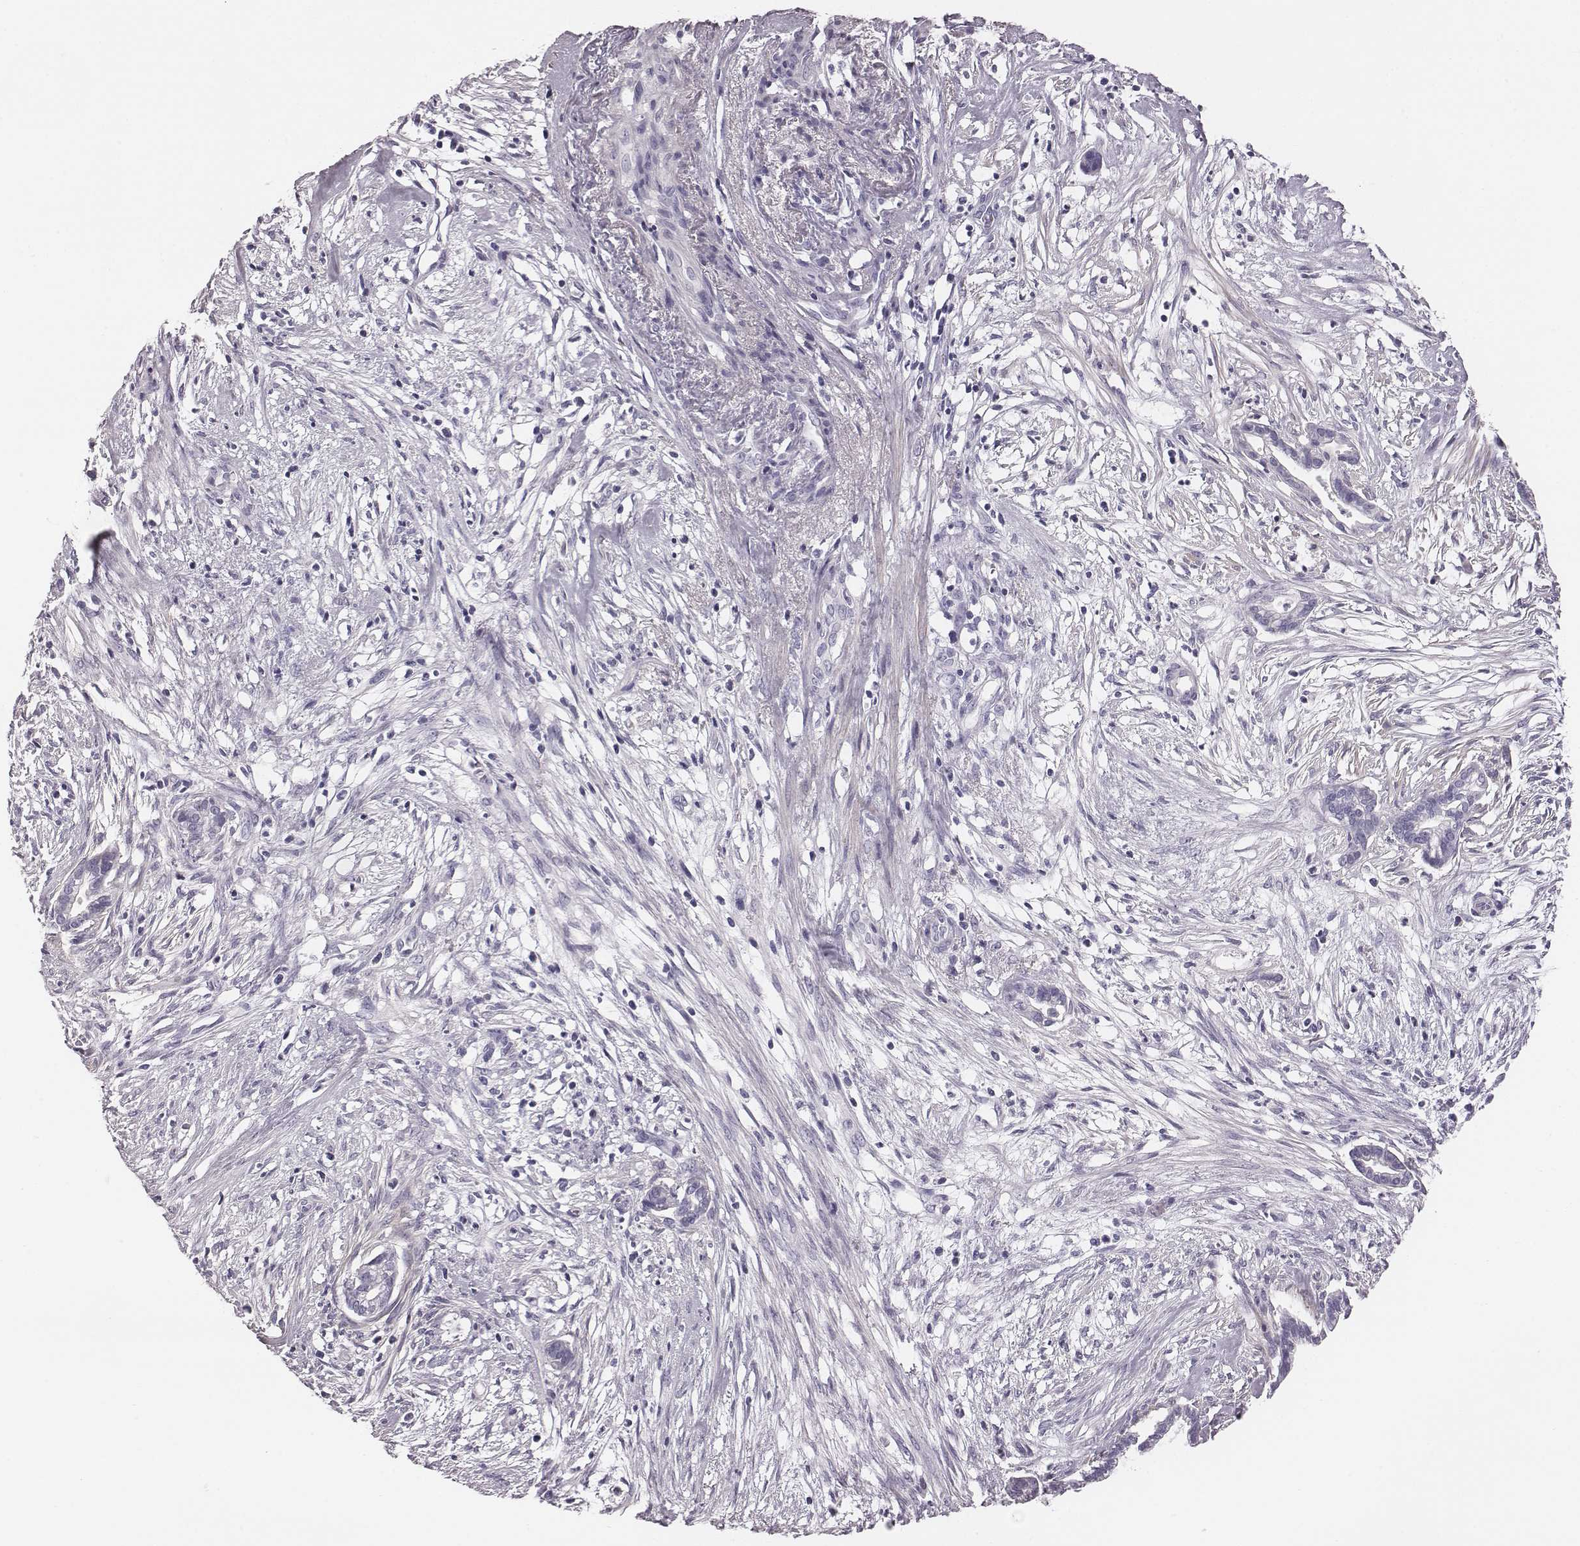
{"staining": {"intensity": "negative", "quantity": "none", "location": "none"}, "tissue": "cervical cancer", "cell_type": "Tumor cells", "image_type": "cancer", "snomed": [{"axis": "morphology", "description": "Adenocarcinoma, NOS"}, {"axis": "topography", "description": "Cervix"}], "caption": "Immunohistochemistry image of human adenocarcinoma (cervical) stained for a protein (brown), which reveals no staining in tumor cells.", "gene": "CRISP1", "patient": {"sex": "female", "age": 62}}